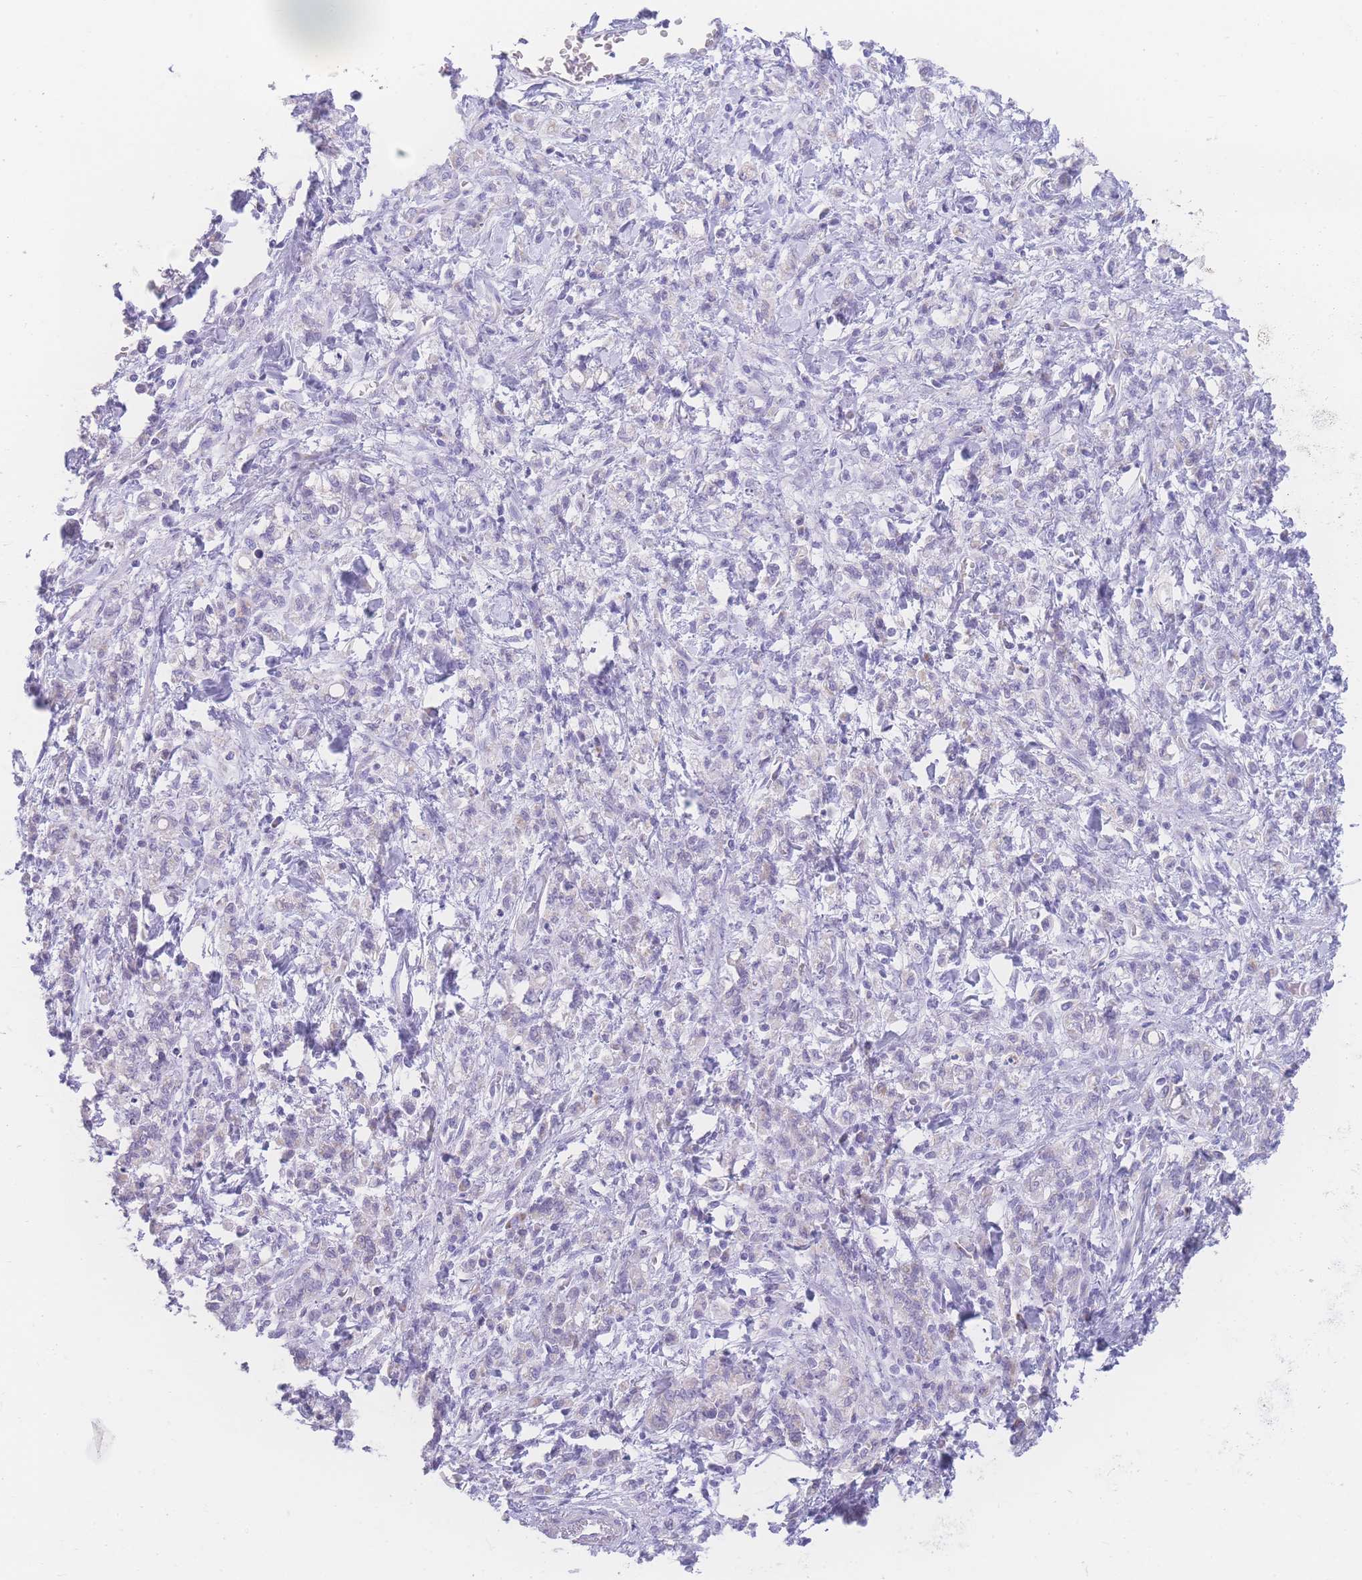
{"staining": {"intensity": "negative", "quantity": "none", "location": "none"}, "tissue": "stomach cancer", "cell_type": "Tumor cells", "image_type": "cancer", "snomed": [{"axis": "morphology", "description": "Adenocarcinoma, NOS"}, {"axis": "topography", "description": "Stomach"}], "caption": "Stomach cancer stained for a protein using IHC displays no positivity tumor cells.", "gene": "NBEAL1", "patient": {"sex": "male", "age": 77}}